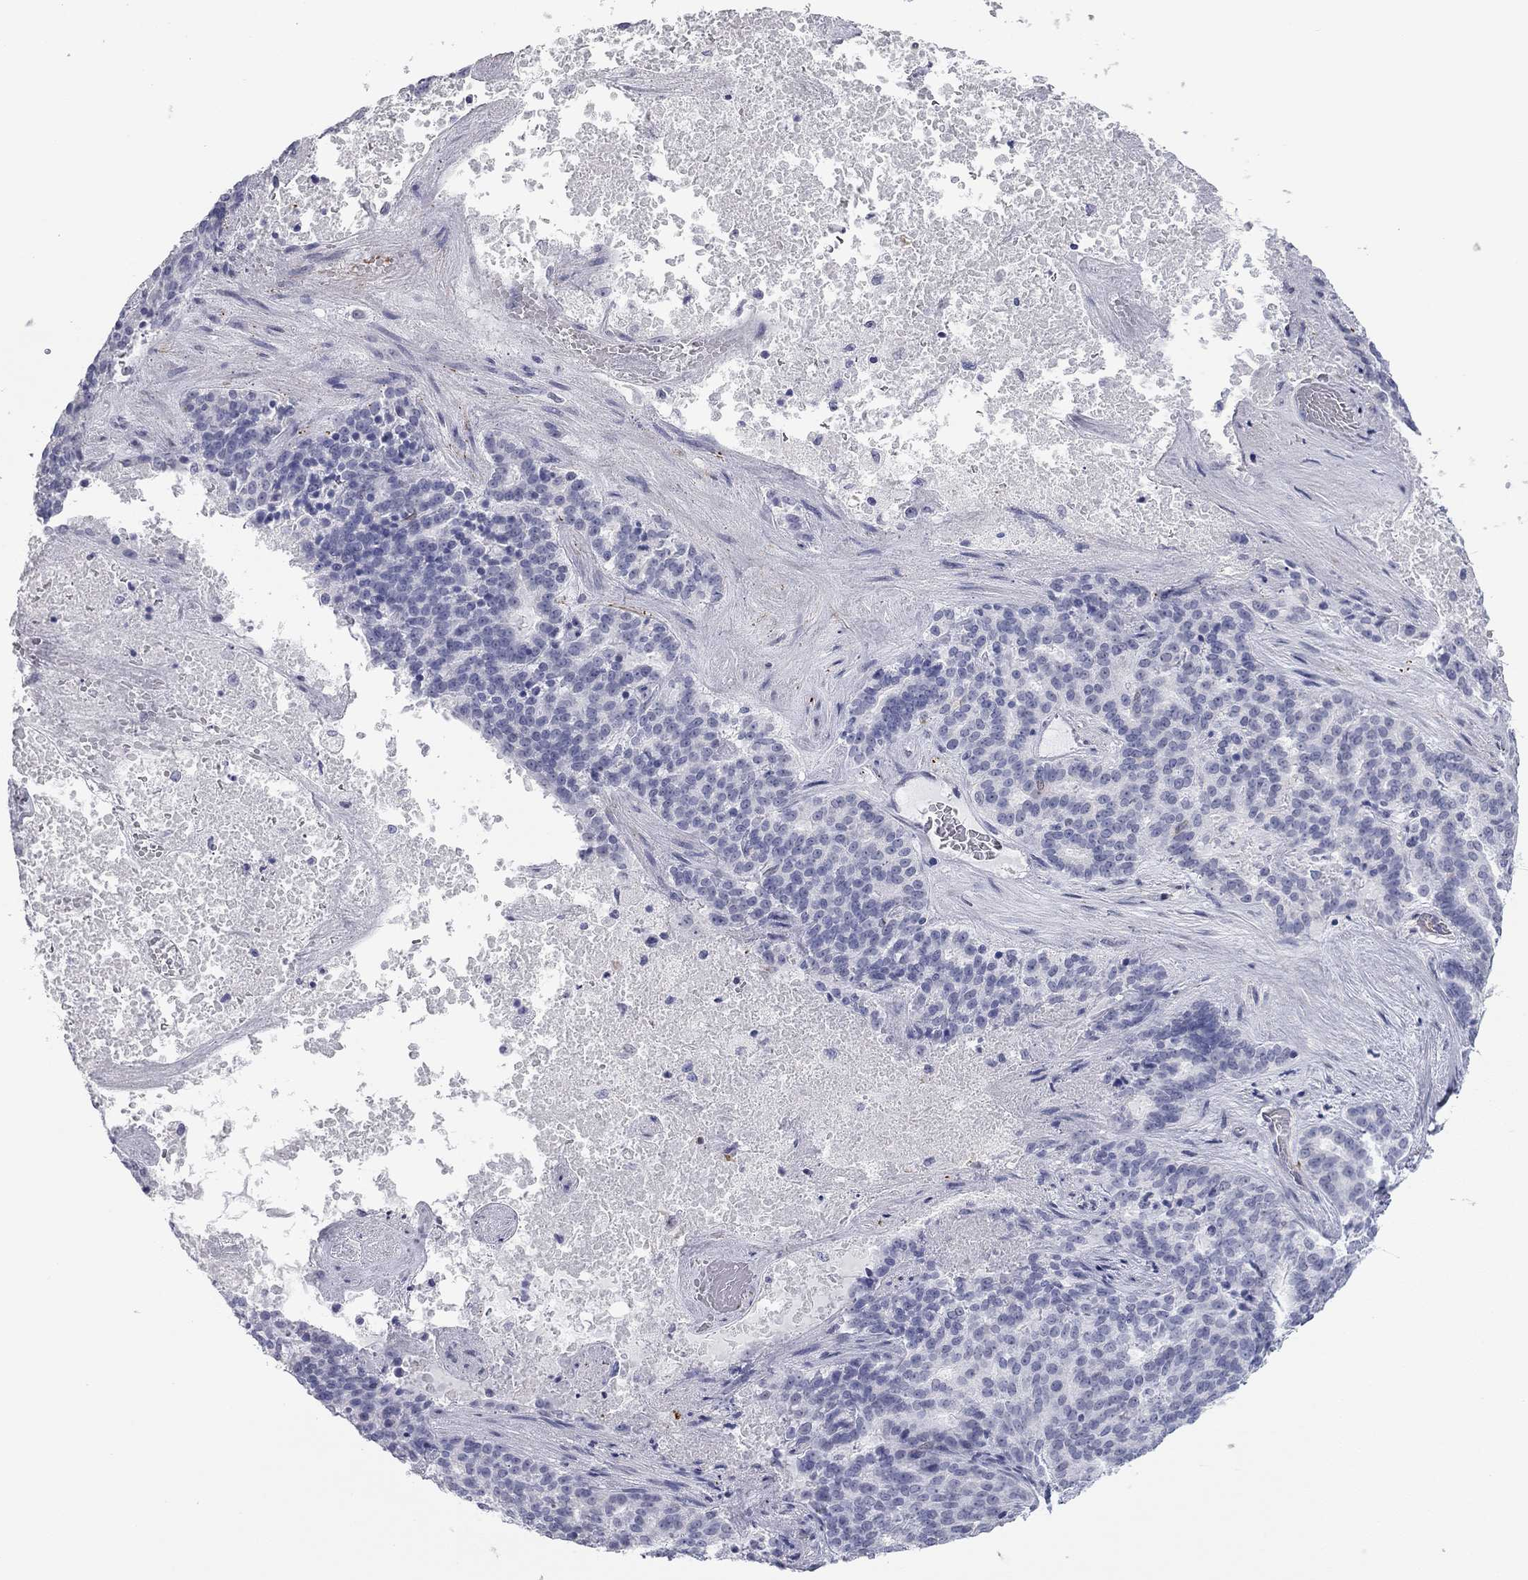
{"staining": {"intensity": "negative", "quantity": "none", "location": "none"}, "tissue": "liver cancer", "cell_type": "Tumor cells", "image_type": "cancer", "snomed": [{"axis": "morphology", "description": "Cholangiocarcinoma"}, {"axis": "topography", "description": "Liver"}], "caption": "Tumor cells are negative for brown protein staining in liver cancer.", "gene": "AK8", "patient": {"sex": "female", "age": 47}}